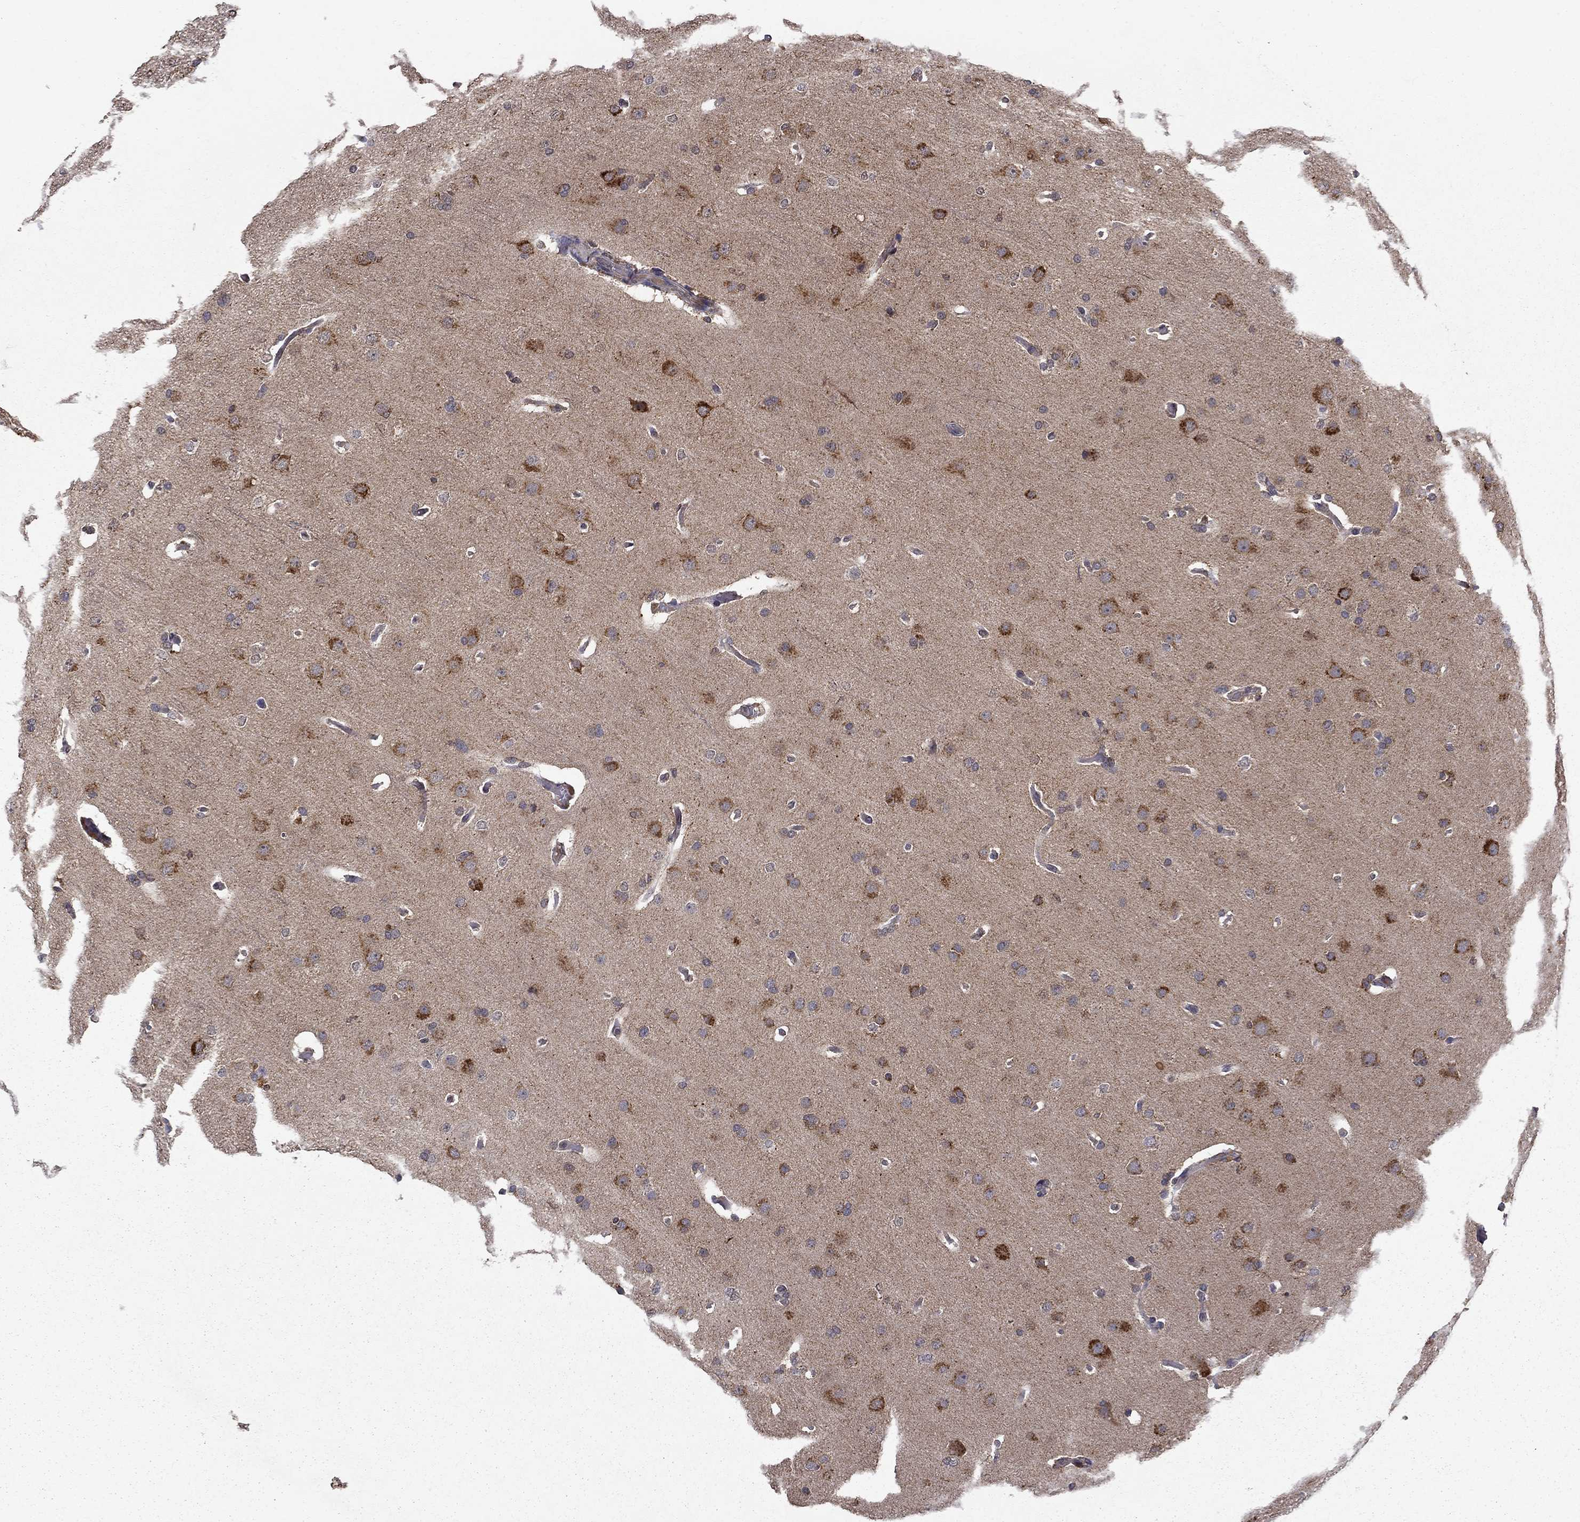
{"staining": {"intensity": "strong", "quantity": "<25%", "location": "cytoplasmic/membranous"}, "tissue": "glioma", "cell_type": "Tumor cells", "image_type": "cancer", "snomed": [{"axis": "morphology", "description": "Glioma, malignant, Low grade"}, {"axis": "topography", "description": "Brain"}], "caption": "High-magnification brightfield microscopy of glioma stained with DAB (3,3'-diaminobenzidine) (brown) and counterstained with hematoxylin (blue). tumor cells exhibit strong cytoplasmic/membranous expression is present in approximately<25% of cells. The staining was performed using DAB, with brown indicating positive protein expression. Nuclei are stained blue with hematoxylin.", "gene": "SLC2A13", "patient": {"sex": "male", "age": 41}}